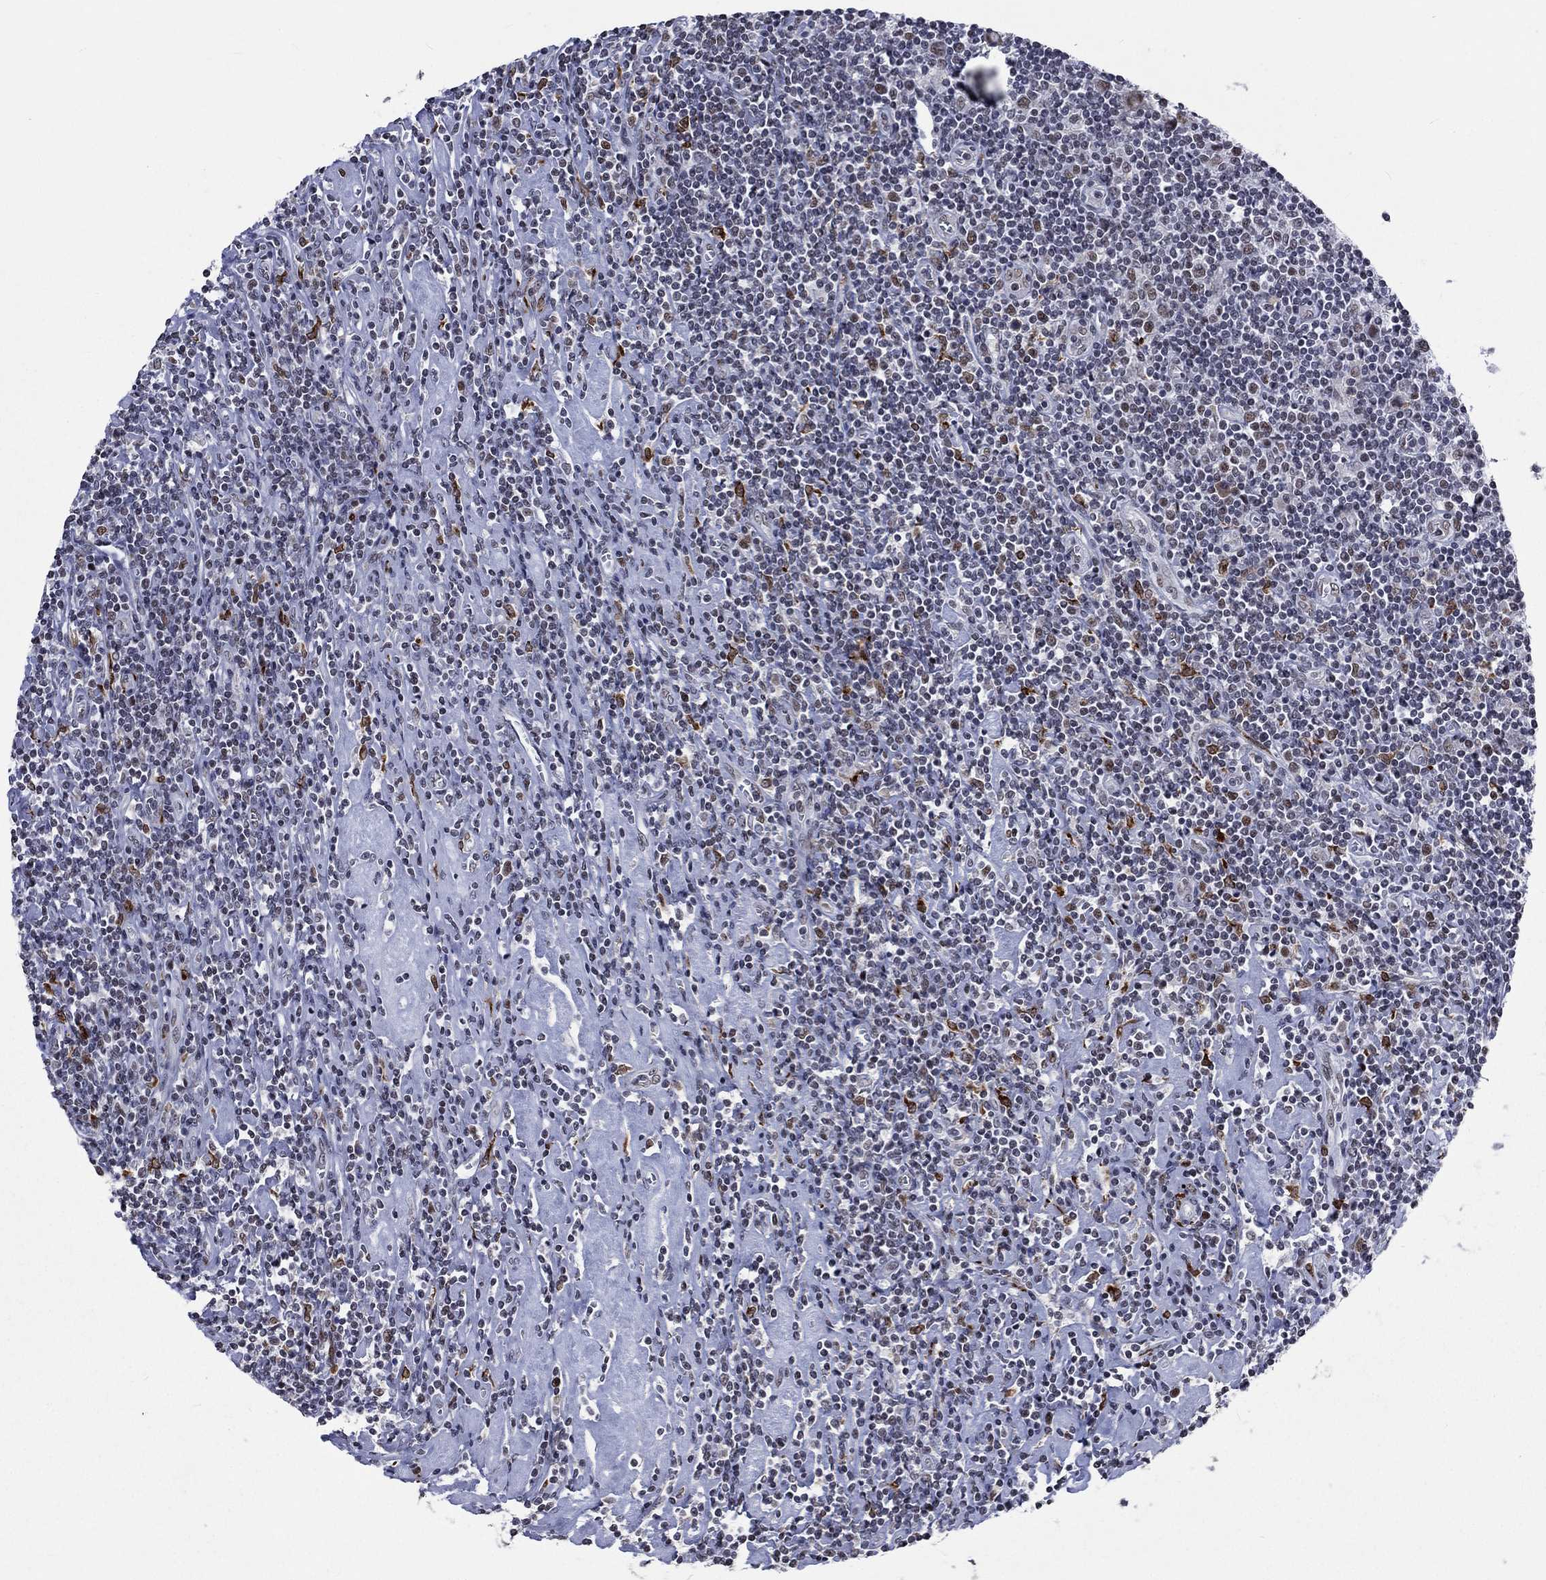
{"staining": {"intensity": "negative", "quantity": "none", "location": "none"}, "tissue": "lymphoma", "cell_type": "Tumor cells", "image_type": "cancer", "snomed": [{"axis": "morphology", "description": "Hodgkin's disease, NOS"}, {"axis": "topography", "description": "Lymph node"}], "caption": "High power microscopy image of an IHC image of lymphoma, revealing no significant staining in tumor cells. Brightfield microscopy of IHC stained with DAB (3,3'-diaminobenzidine) (brown) and hematoxylin (blue), captured at high magnification.", "gene": "HCFC1", "patient": {"sex": "male", "age": 40}}